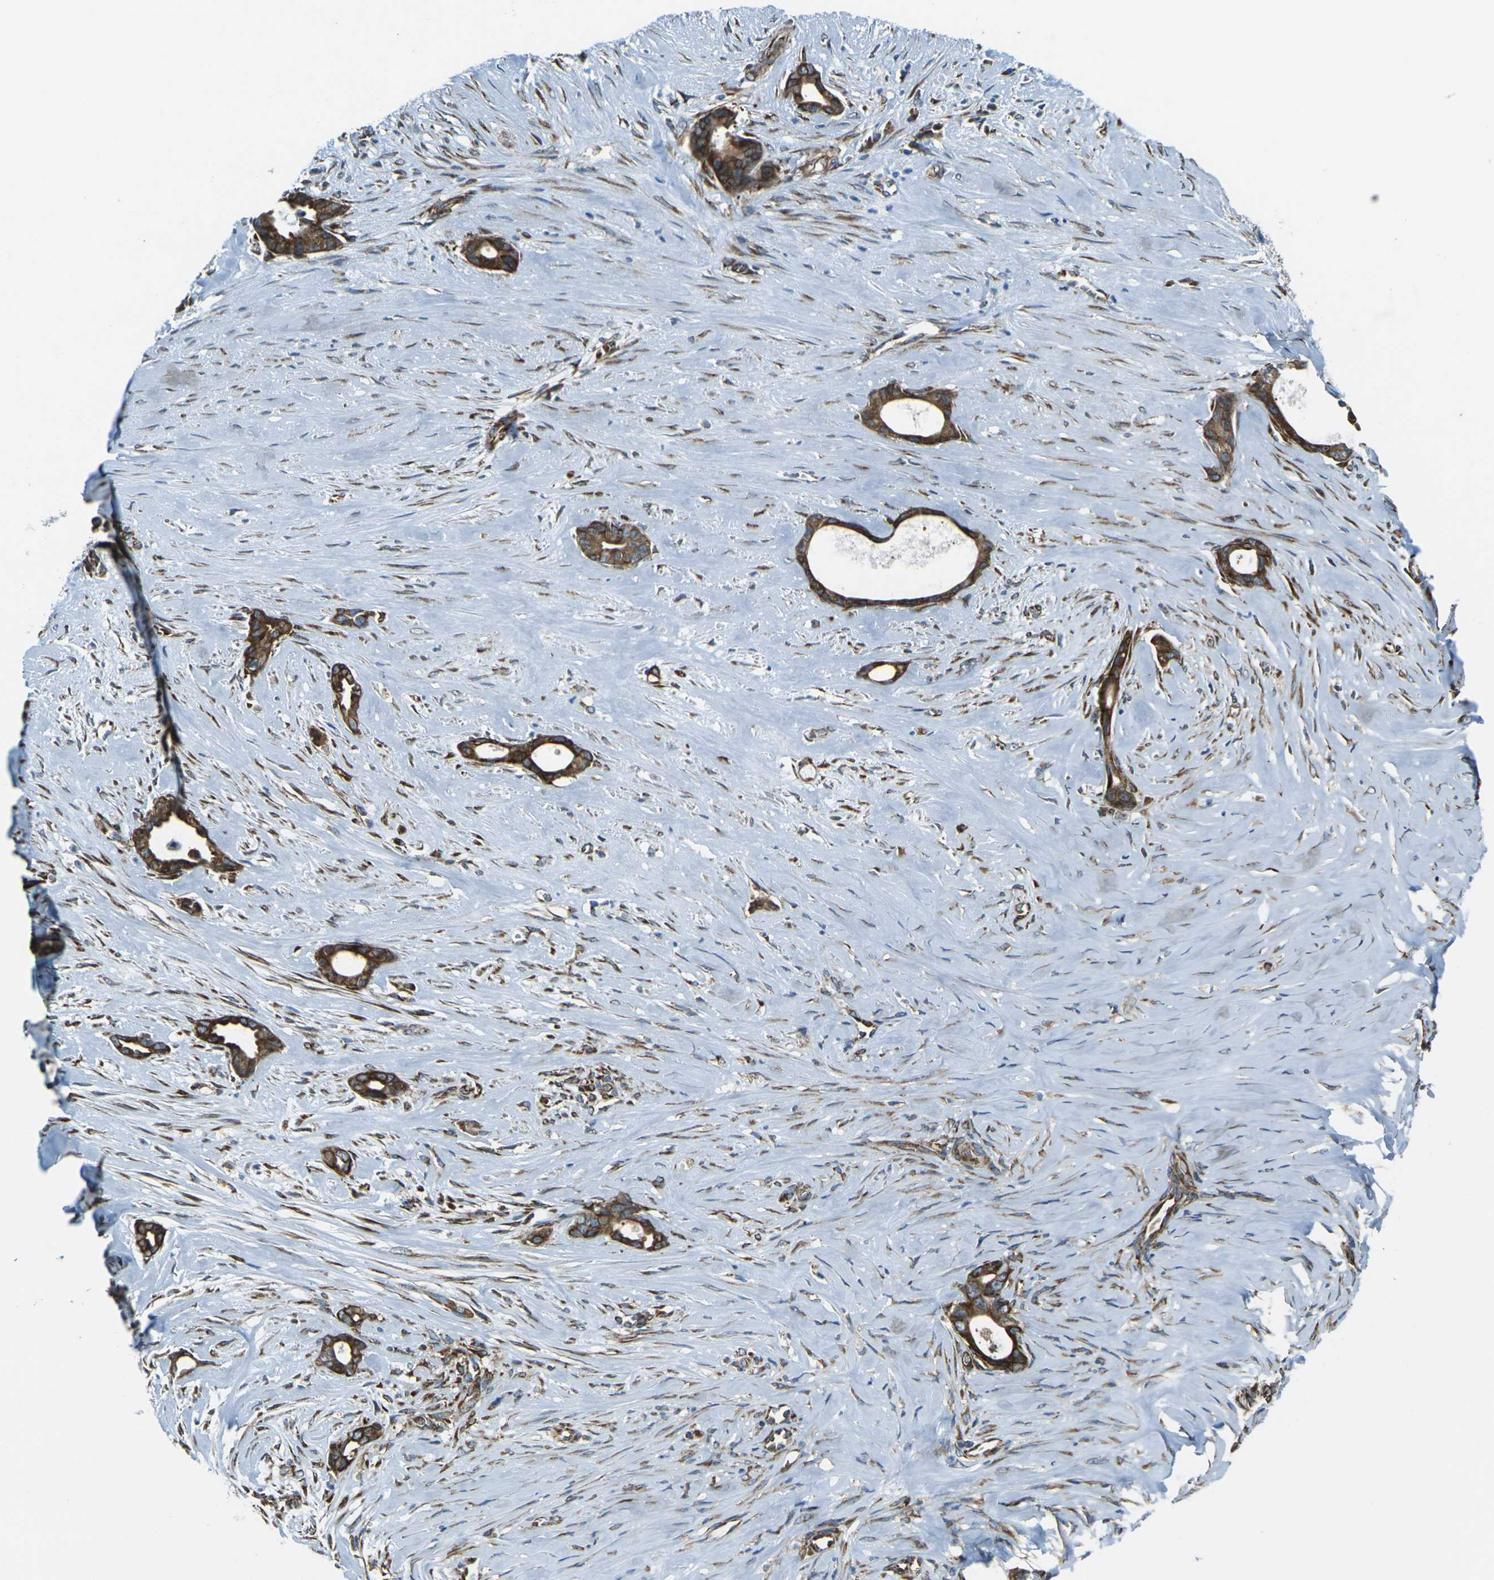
{"staining": {"intensity": "strong", "quantity": ">75%", "location": "cytoplasmic/membranous"}, "tissue": "liver cancer", "cell_type": "Tumor cells", "image_type": "cancer", "snomed": [{"axis": "morphology", "description": "Cholangiocarcinoma"}, {"axis": "topography", "description": "Liver"}], "caption": "Liver cancer stained with a protein marker exhibits strong staining in tumor cells.", "gene": "CELSR2", "patient": {"sex": "female", "age": 55}}